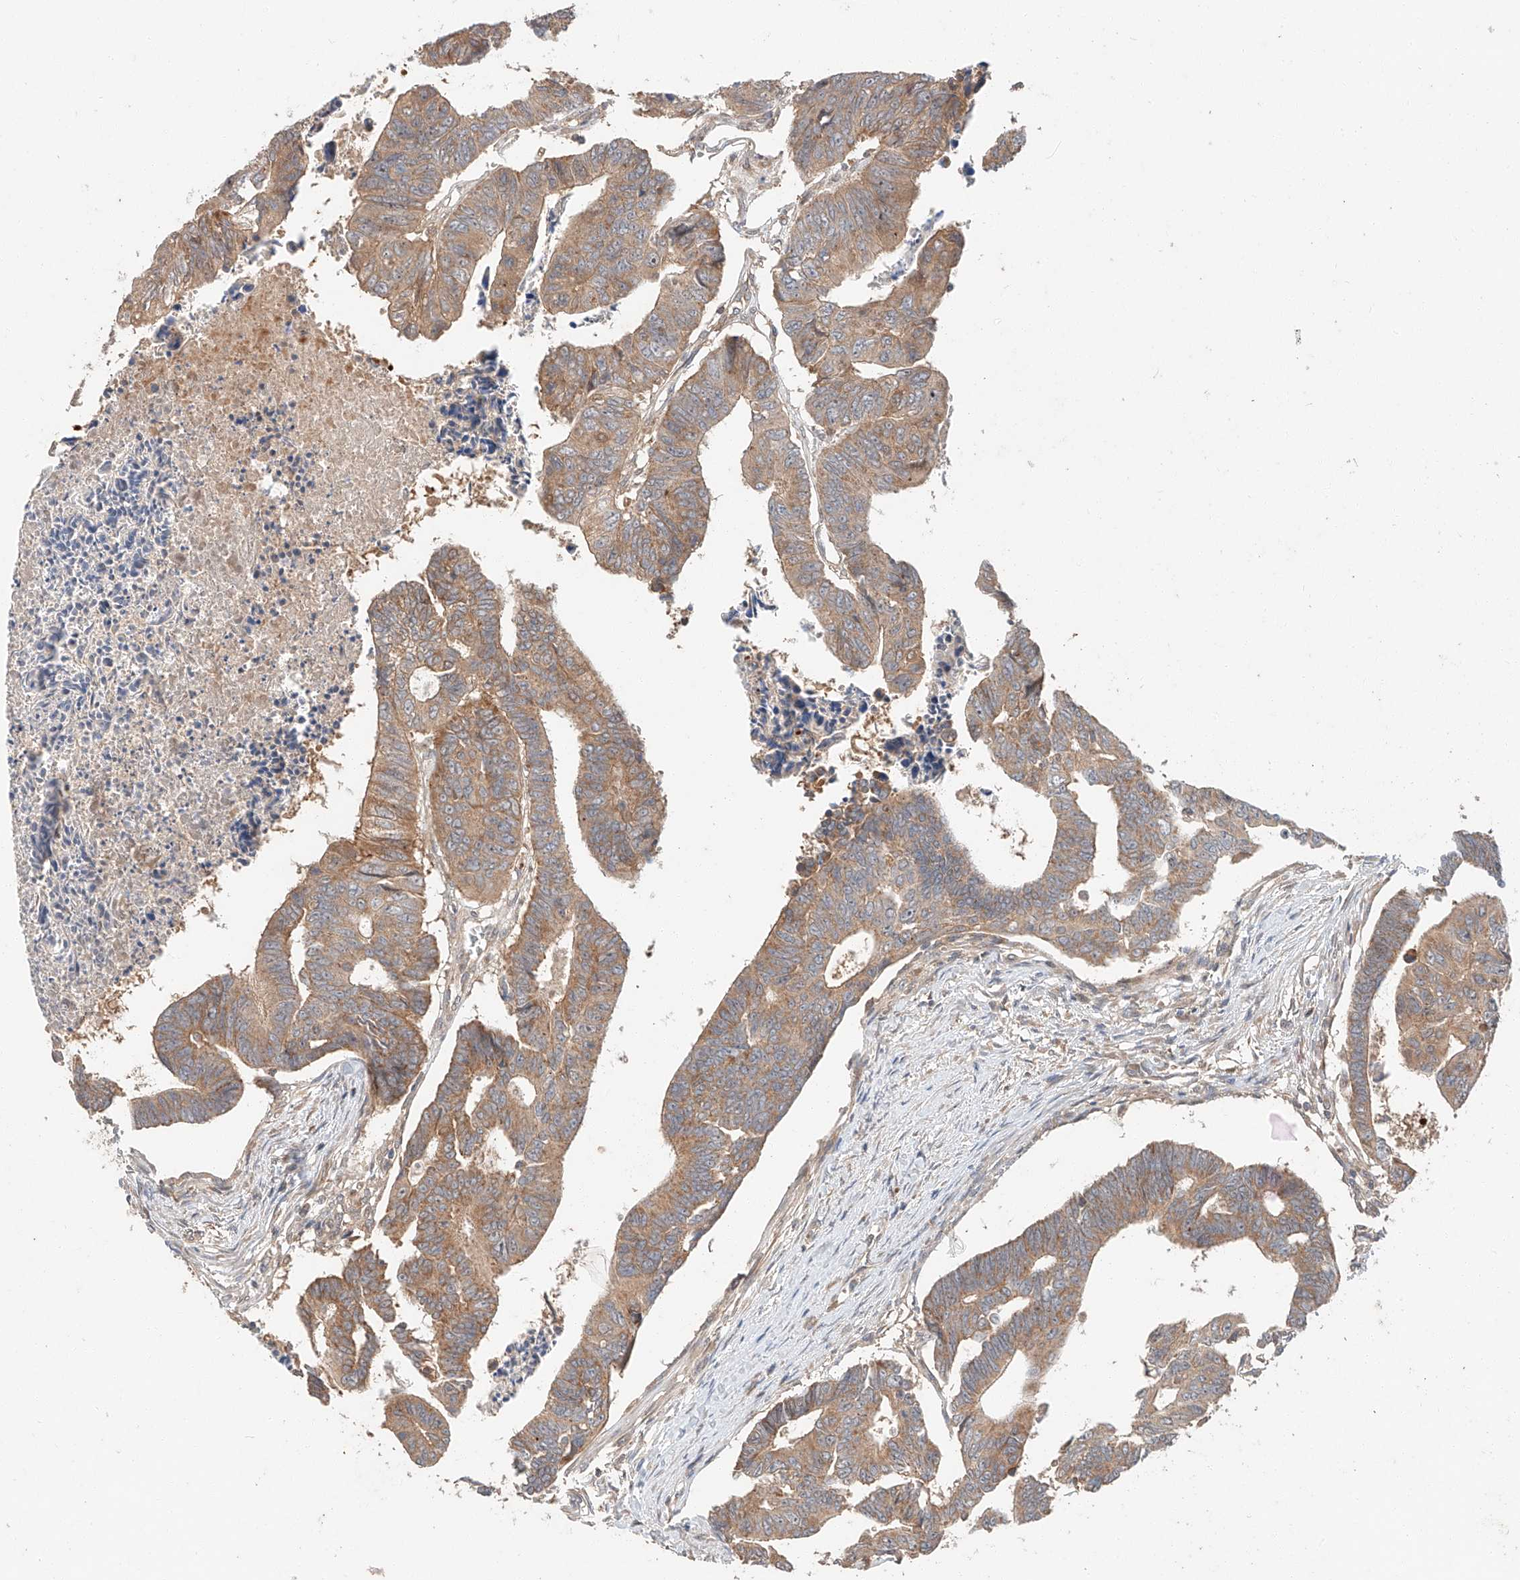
{"staining": {"intensity": "moderate", "quantity": ">75%", "location": "cytoplasmic/membranous"}, "tissue": "colorectal cancer", "cell_type": "Tumor cells", "image_type": "cancer", "snomed": [{"axis": "morphology", "description": "Adenocarcinoma, NOS"}, {"axis": "topography", "description": "Rectum"}], "caption": "The micrograph exhibits staining of adenocarcinoma (colorectal), revealing moderate cytoplasmic/membranous protein positivity (brown color) within tumor cells. (Brightfield microscopy of DAB IHC at high magnification).", "gene": "XPNPEP1", "patient": {"sex": "female", "age": 65}}